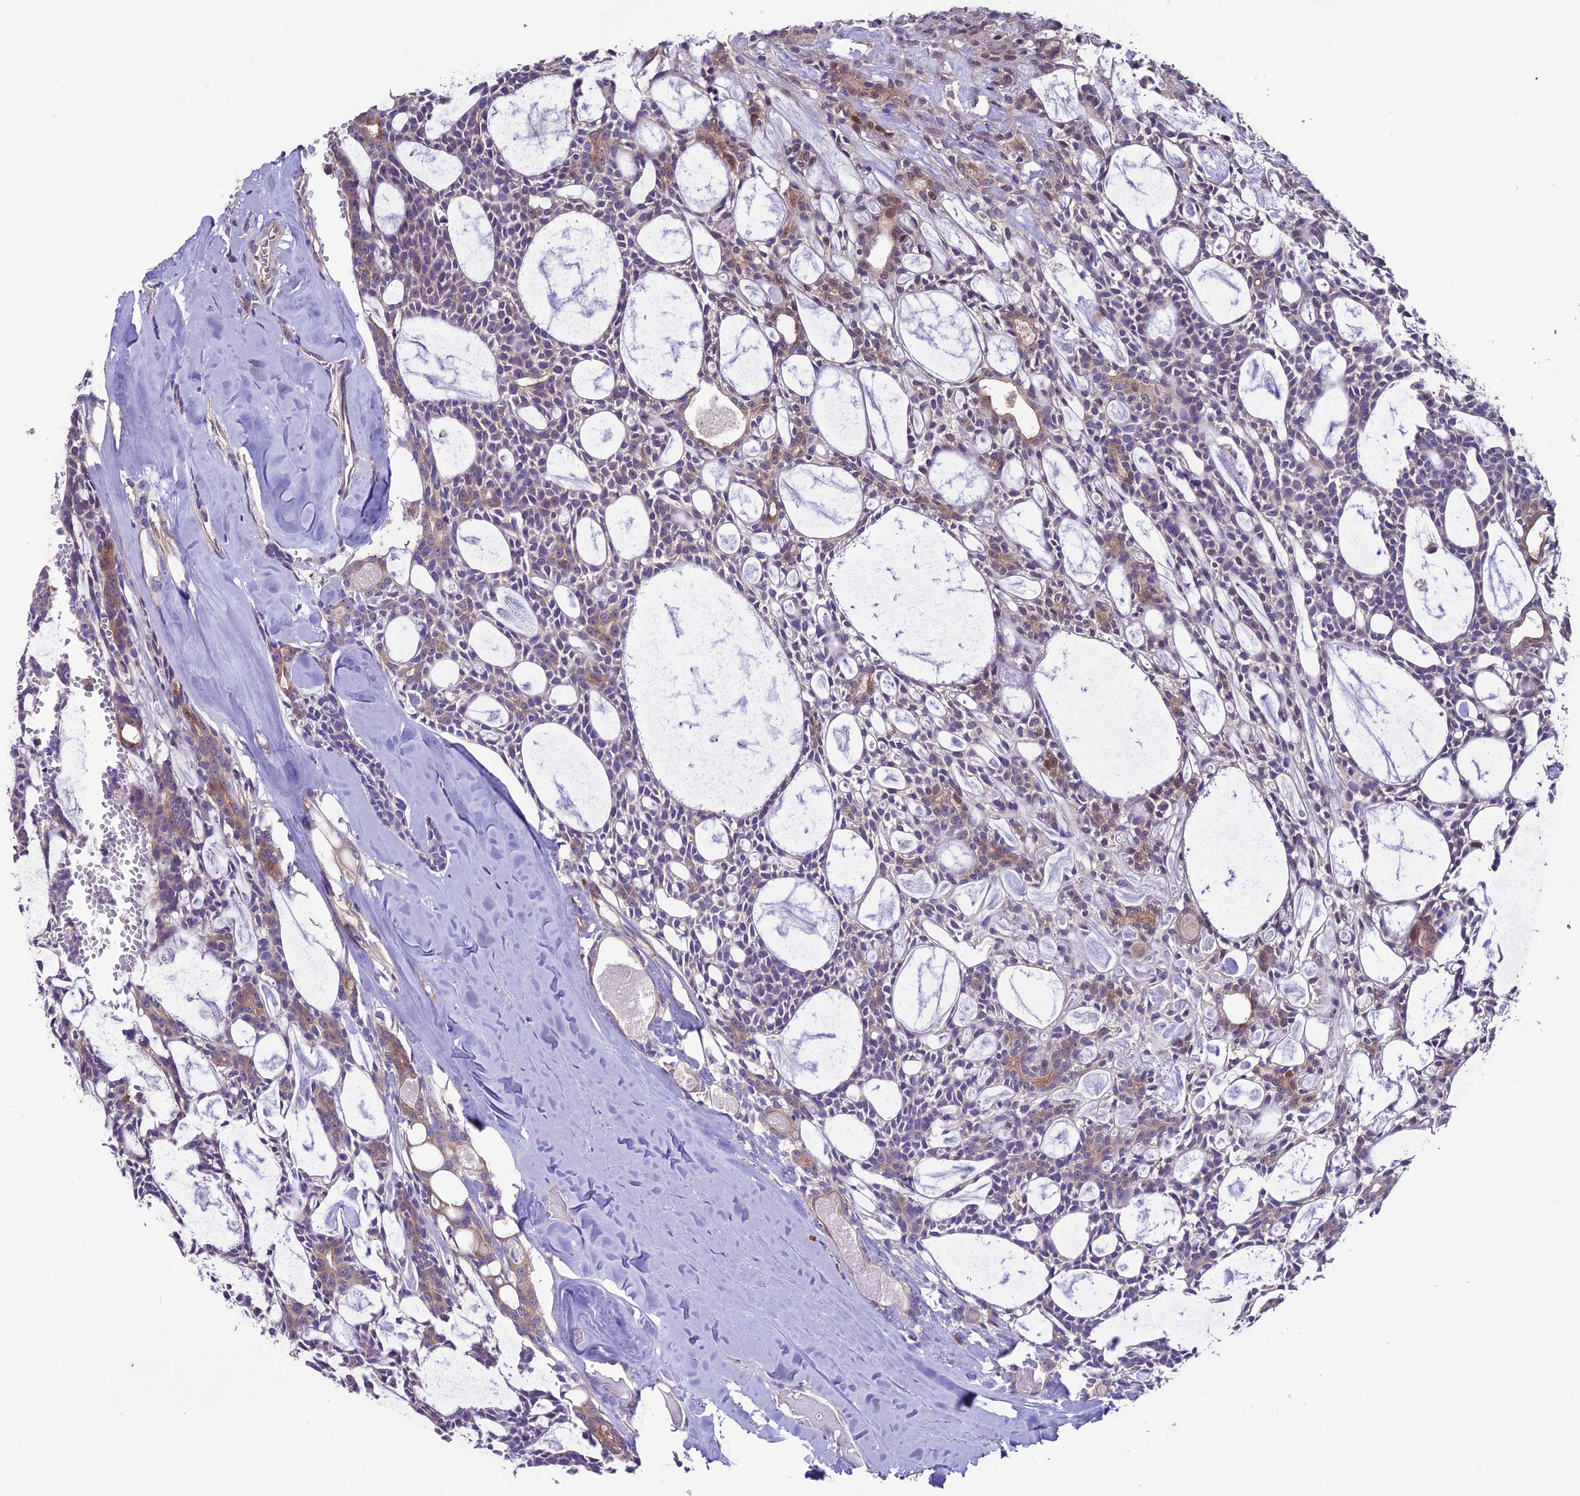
{"staining": {"intensity": "moderate", "quantity": "<25%", "location": "cytoplasmic/membranous"}, "tissue": "head and neck cancer", "cell_type": "Tumor cells", "image_type": "cancer", "snomed": [{"axis": "morphology", "description": "Adenocarcinoma, NOS"}, {"axis": "topography", "description": "Salivary gland"}, {"axis": "topography", "description": "Head-Neck"}], "caption": "Head and neck cancer (adenocarcinoma) tissue displays moderate cytoplasmic/membranous positivity in about <25% of tumor cells", "gene": "CD99L2", "patient": {"sex": "male", "age": 55}}